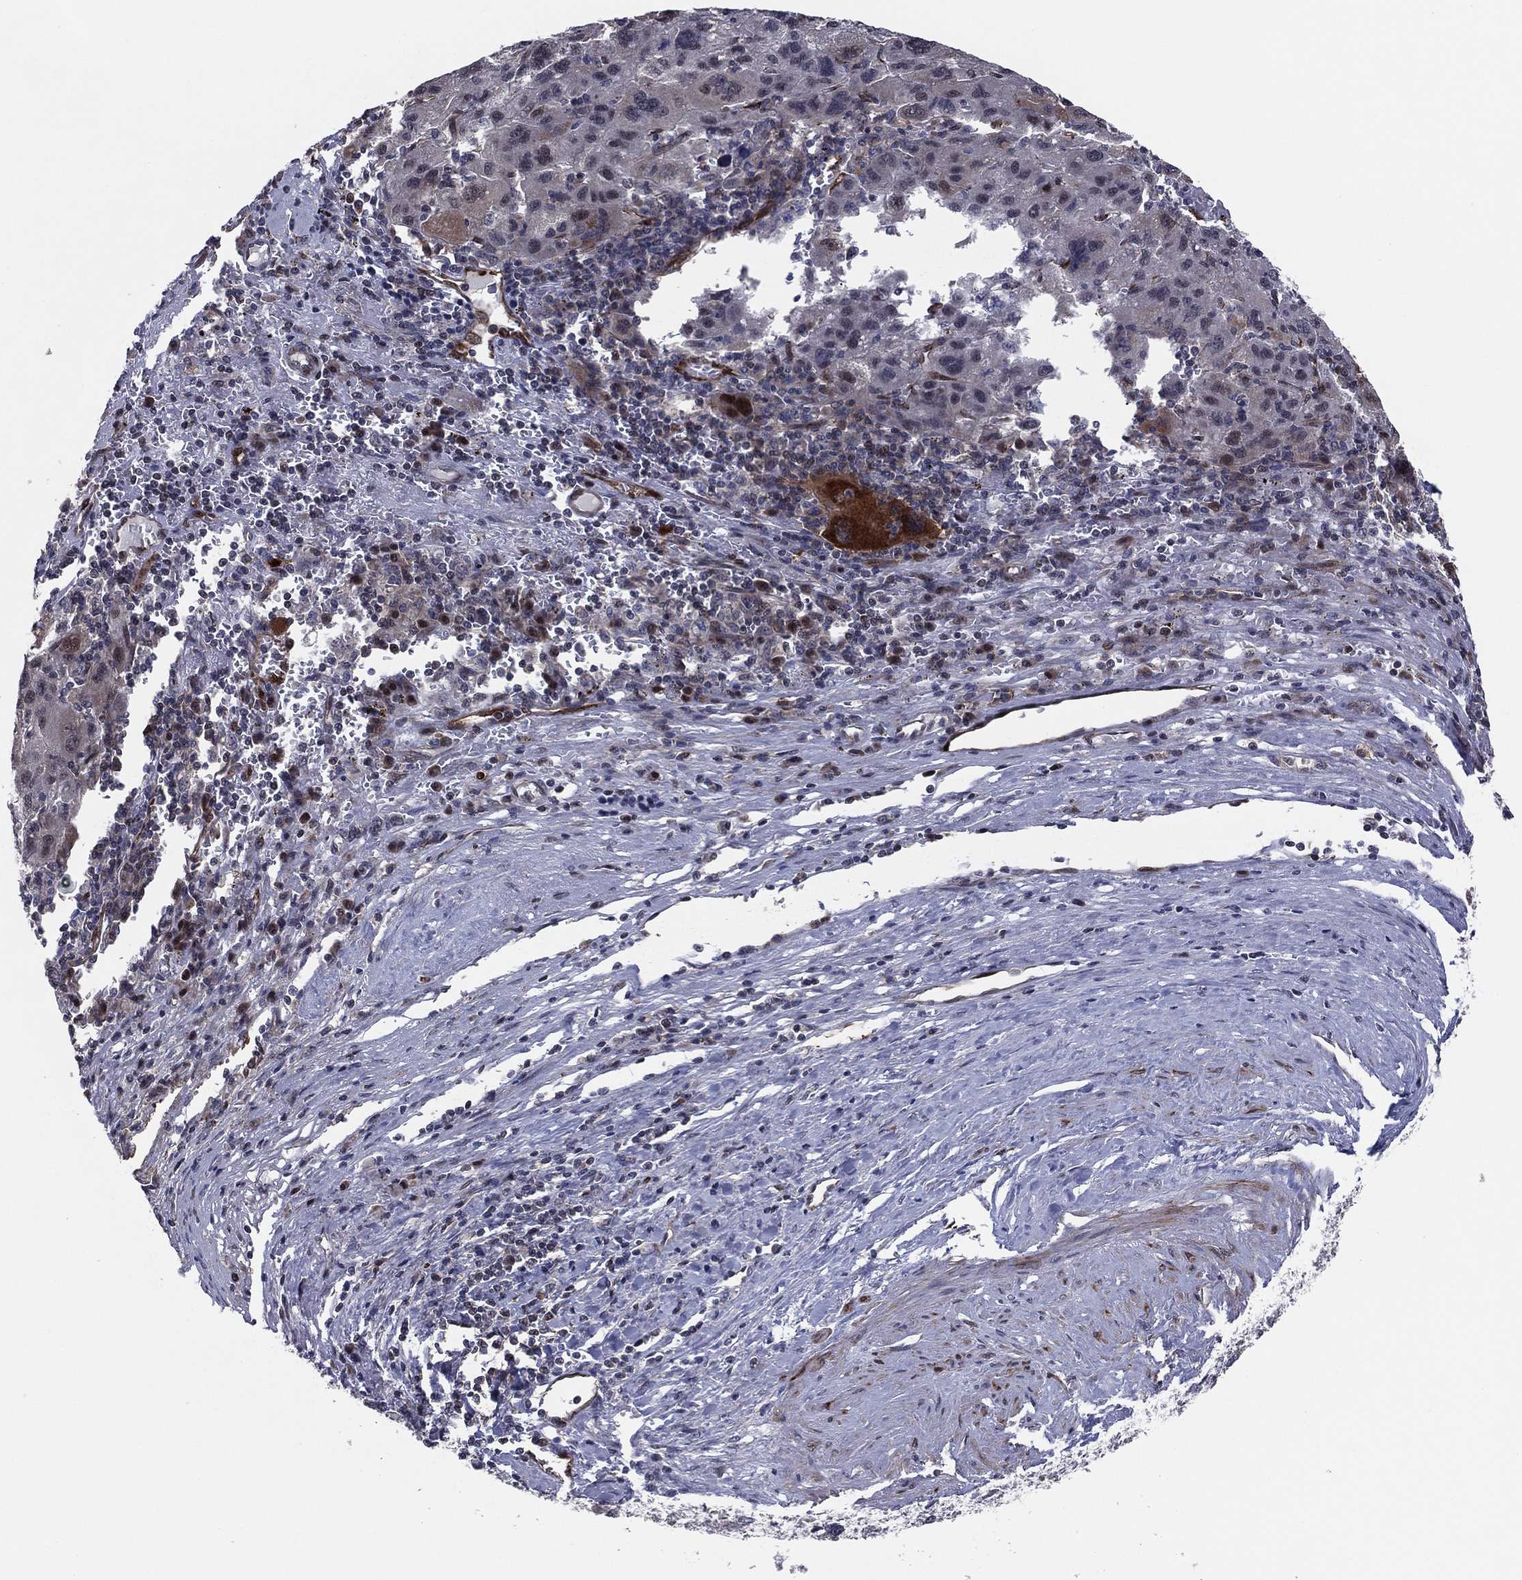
{"staining": {"intensity": "negative", "quantity": "none", "location": "none"}, "tissue": "liver cancer", "cell_type": "Tumor cells", "image_type": "cancer", "snomed": [{"axis": "morphology", "description": "Carcinoma, Hepatocellular, NOS"}, {"axis": "topography", "description": "Liver"}], "caption": "High magnification brightfield microscopy of hepatocellular carcinoma (liver) stained with DAB (3,3'-diaminobenzidine) (brown) and counterstained with hematoxylin (blue): tumor cells show no significant expression. (Stains: DAB IHC with hematoxylin counter stain, Microscopy: brightfield microscopy at high magnification).", "gene": "SNCG", "patient": {"sex": "female", "age": 77}}